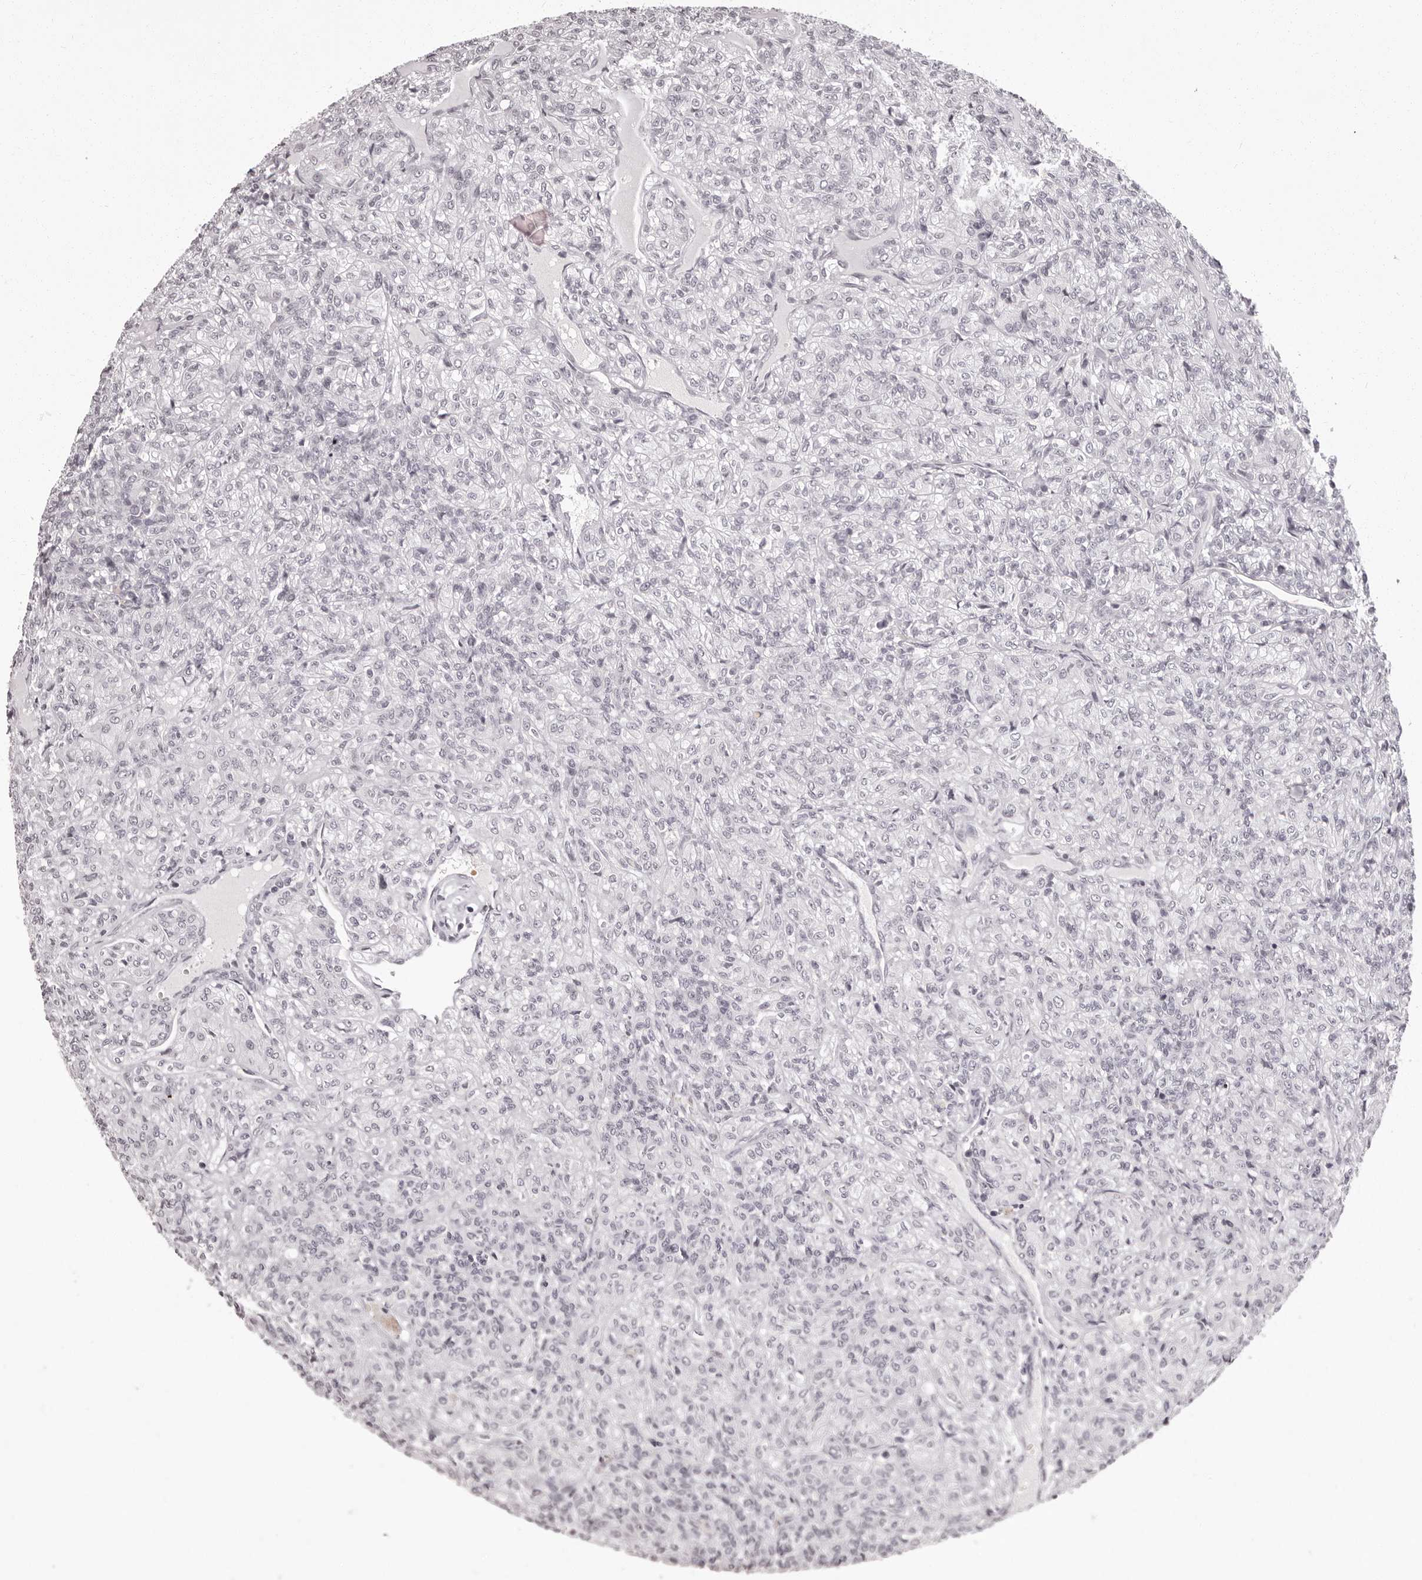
{"staining": {"intensity": "negative", "quantity": "none", "location": "none"}, "tissue": "renal cancer", "cell_type": "Tumor cells", "image_type": "cancer", "snomed": [{"axis": "morphology", "description": "Adenocarcinoma, NOS"}, {"axis": "topography", "description": "Kidney"}], "caption": "IHC micrograph of human renal cancer stained for a protein (brown), which shows no expression in tumor cells.", "gene": "C8orf74", "patient": {"sex": "male", "age": 77}}